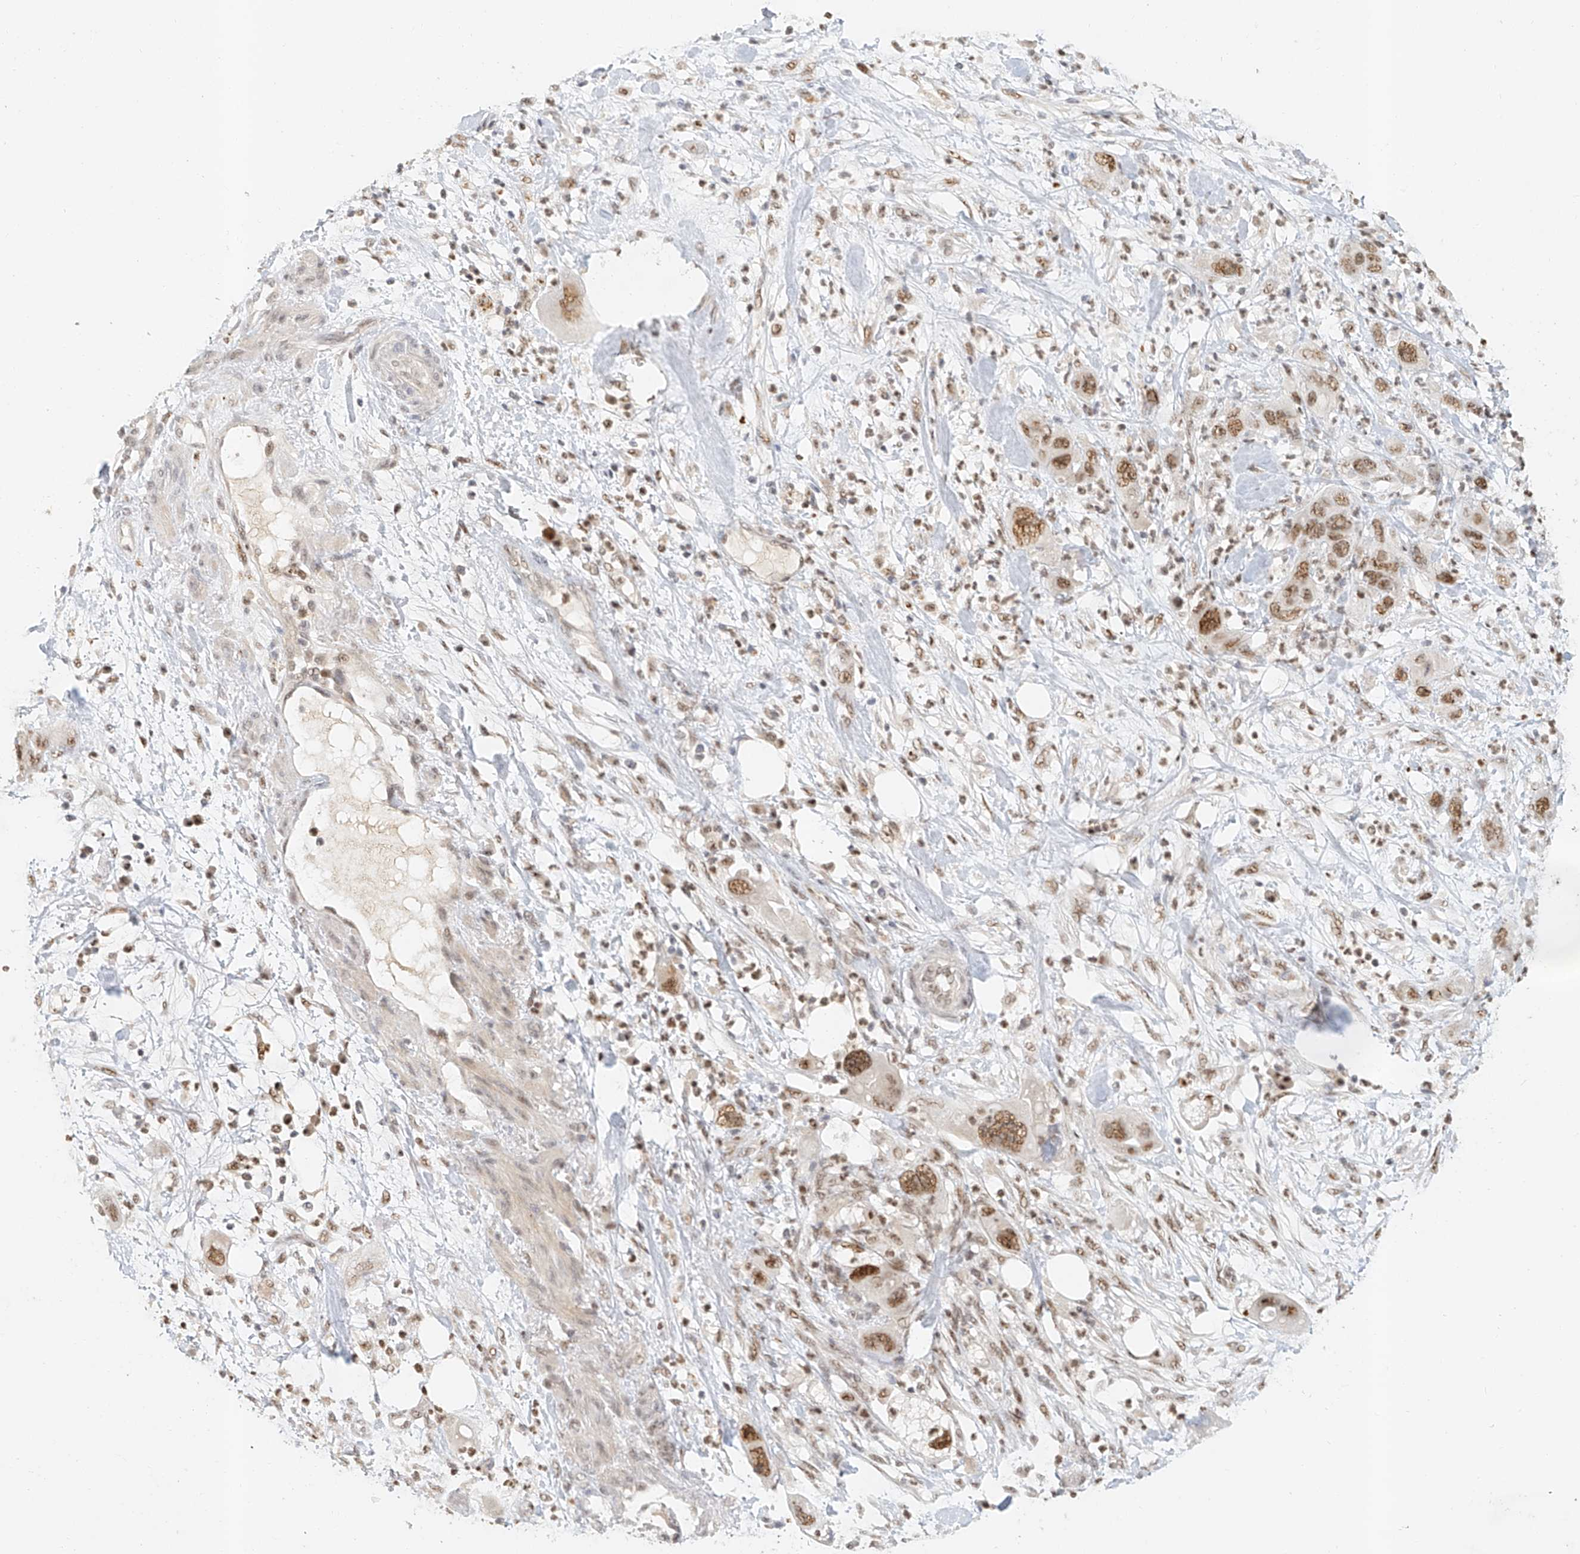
{"staining": {"intensity": "moderate", "quantity": ">75%", "location": "nuclear"}, "tissue": "pancreatic cancer", "cell_type": "Tumor cells", "image_type": "cancer", "snomed": [{"axis": "morphology", "description": "Adenocarcinoma, NOS"}, {"axis": "topography", "description": "Pancreas"}], "caption": "Brown immunohistochemical staining in human pancreatic adenocarcinoma displays moderate nuclear expression in approximately >75% of tumor cells.", "gene": "CXorf58", "patient": {"sex": "female", "age": 71}}